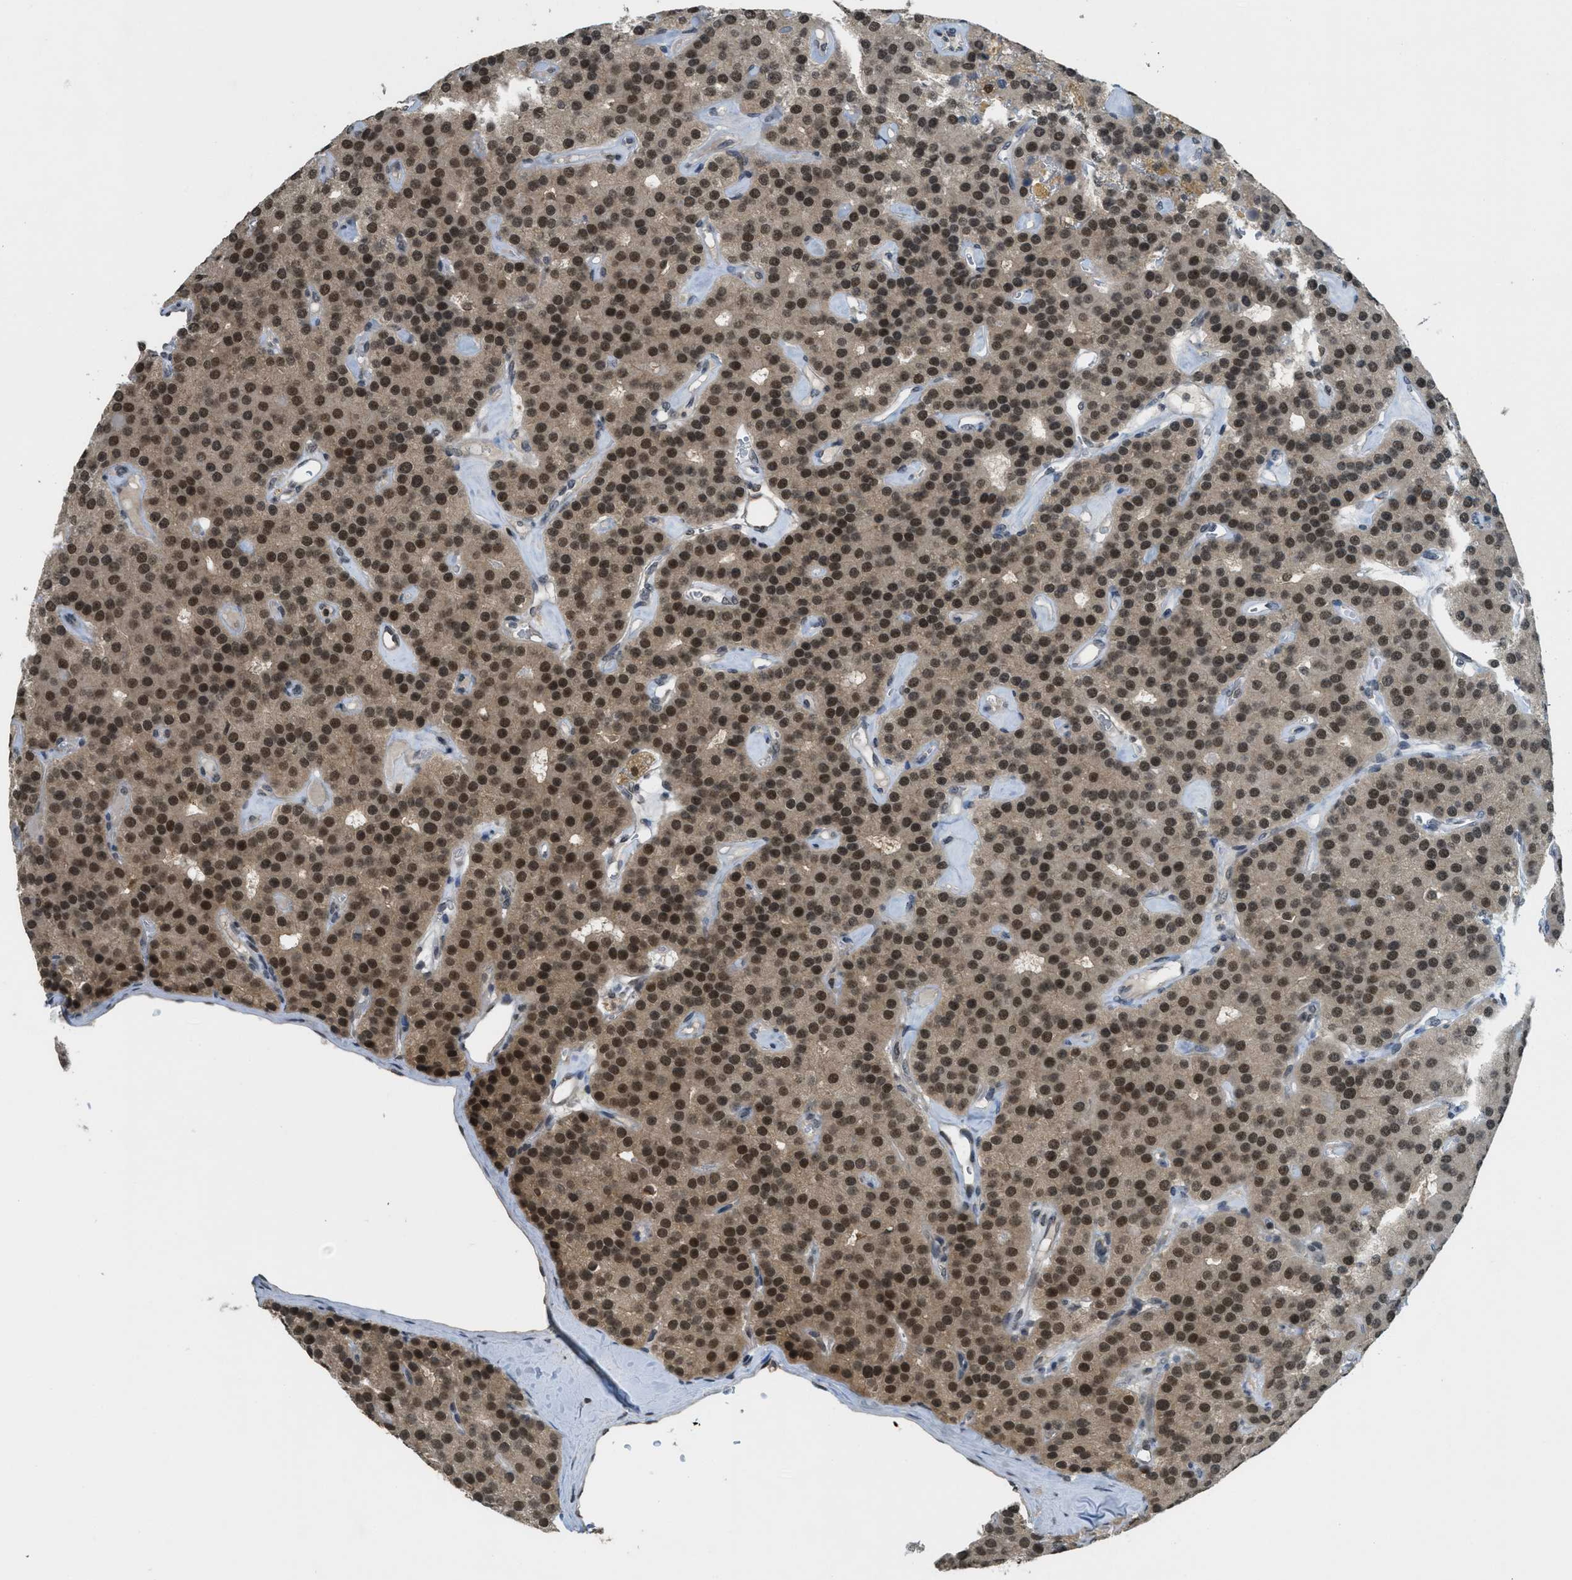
{"staining": {"intensity": "strong", "quantity": ">75%", "location": "cytoplasmic/membranous,nuclear"}, "tissue": "parathyroid gland", "cell_type": "Glandular cells", "image_type": "normal", "snomed": [{"axis": "morphology", "description": "Normal tissue, NOS"}, {"axis": "morphology", "description": "Adenoma, NOS"}, {"axis": "topography", "description": "Parathyroid gland"}], "caption": "An image of parathyroid gland stained for a protein demonstrates strong cytoplasmic/membranous,nuclear brown staining in glandular cells. (Brightfield microscopy of DAB IHC at high magnification).", "gene": "DNAJB1", "patient": {"sex": "female", "age": 86}}